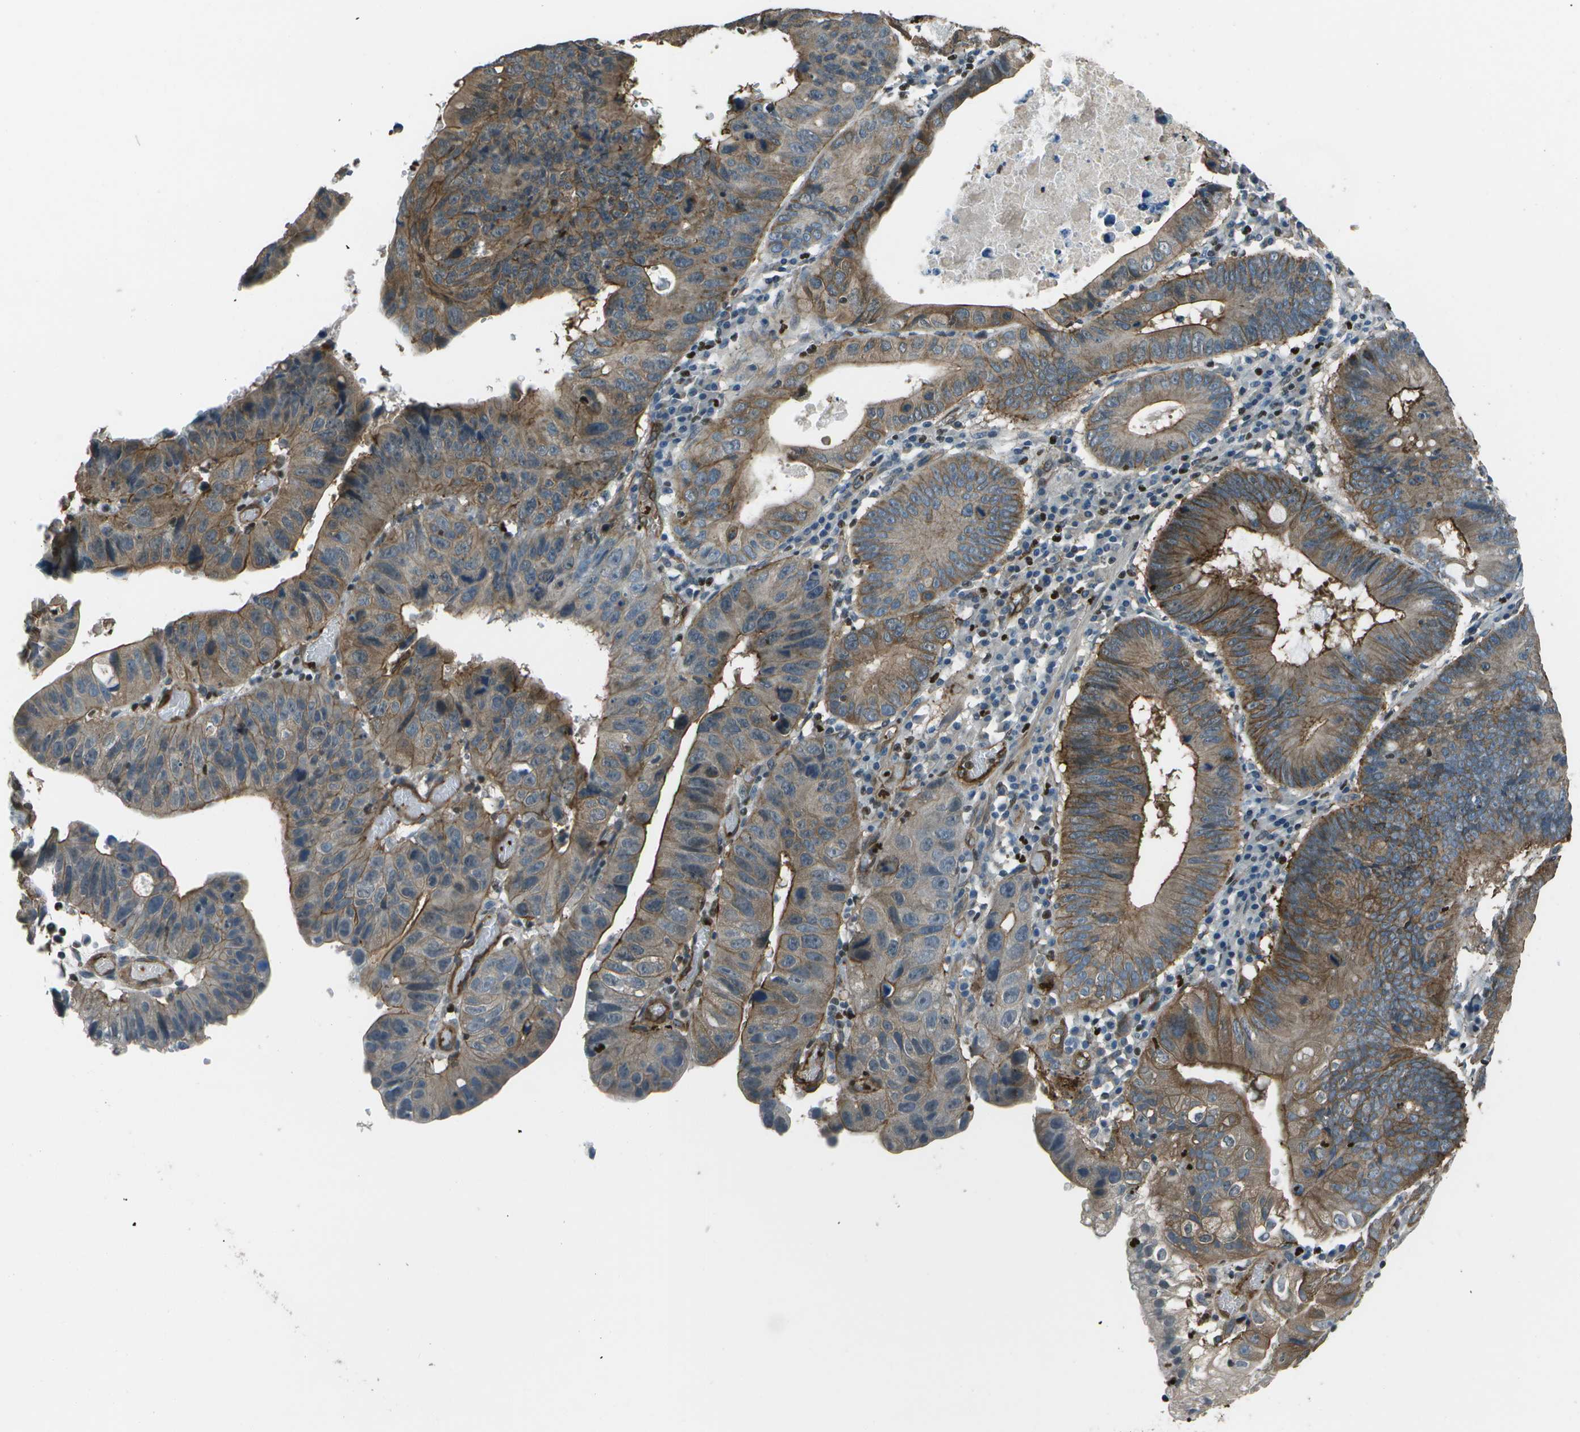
{"staining": {"intensity": "moderate", "quantity": "25%-75%", "location": "cytoplasmic/membranous"}, "tissue": "stomach cancer", "cell_type": "Tumor cells", "image_type": "cancer", "snomed": [{"axis": "morphology", "description": "Adenocarcinoma, NOS"}, {"axis": "topography", "description": "Stomach"}], "caption": "This is a photomicrograph of IHC staining of stomach cancer, which shows moderate positivity in the cytoplasmic/membranous of tumor cells.", "gene": "PDLIM1", "patient": {"sex": "male", "age": 59}}